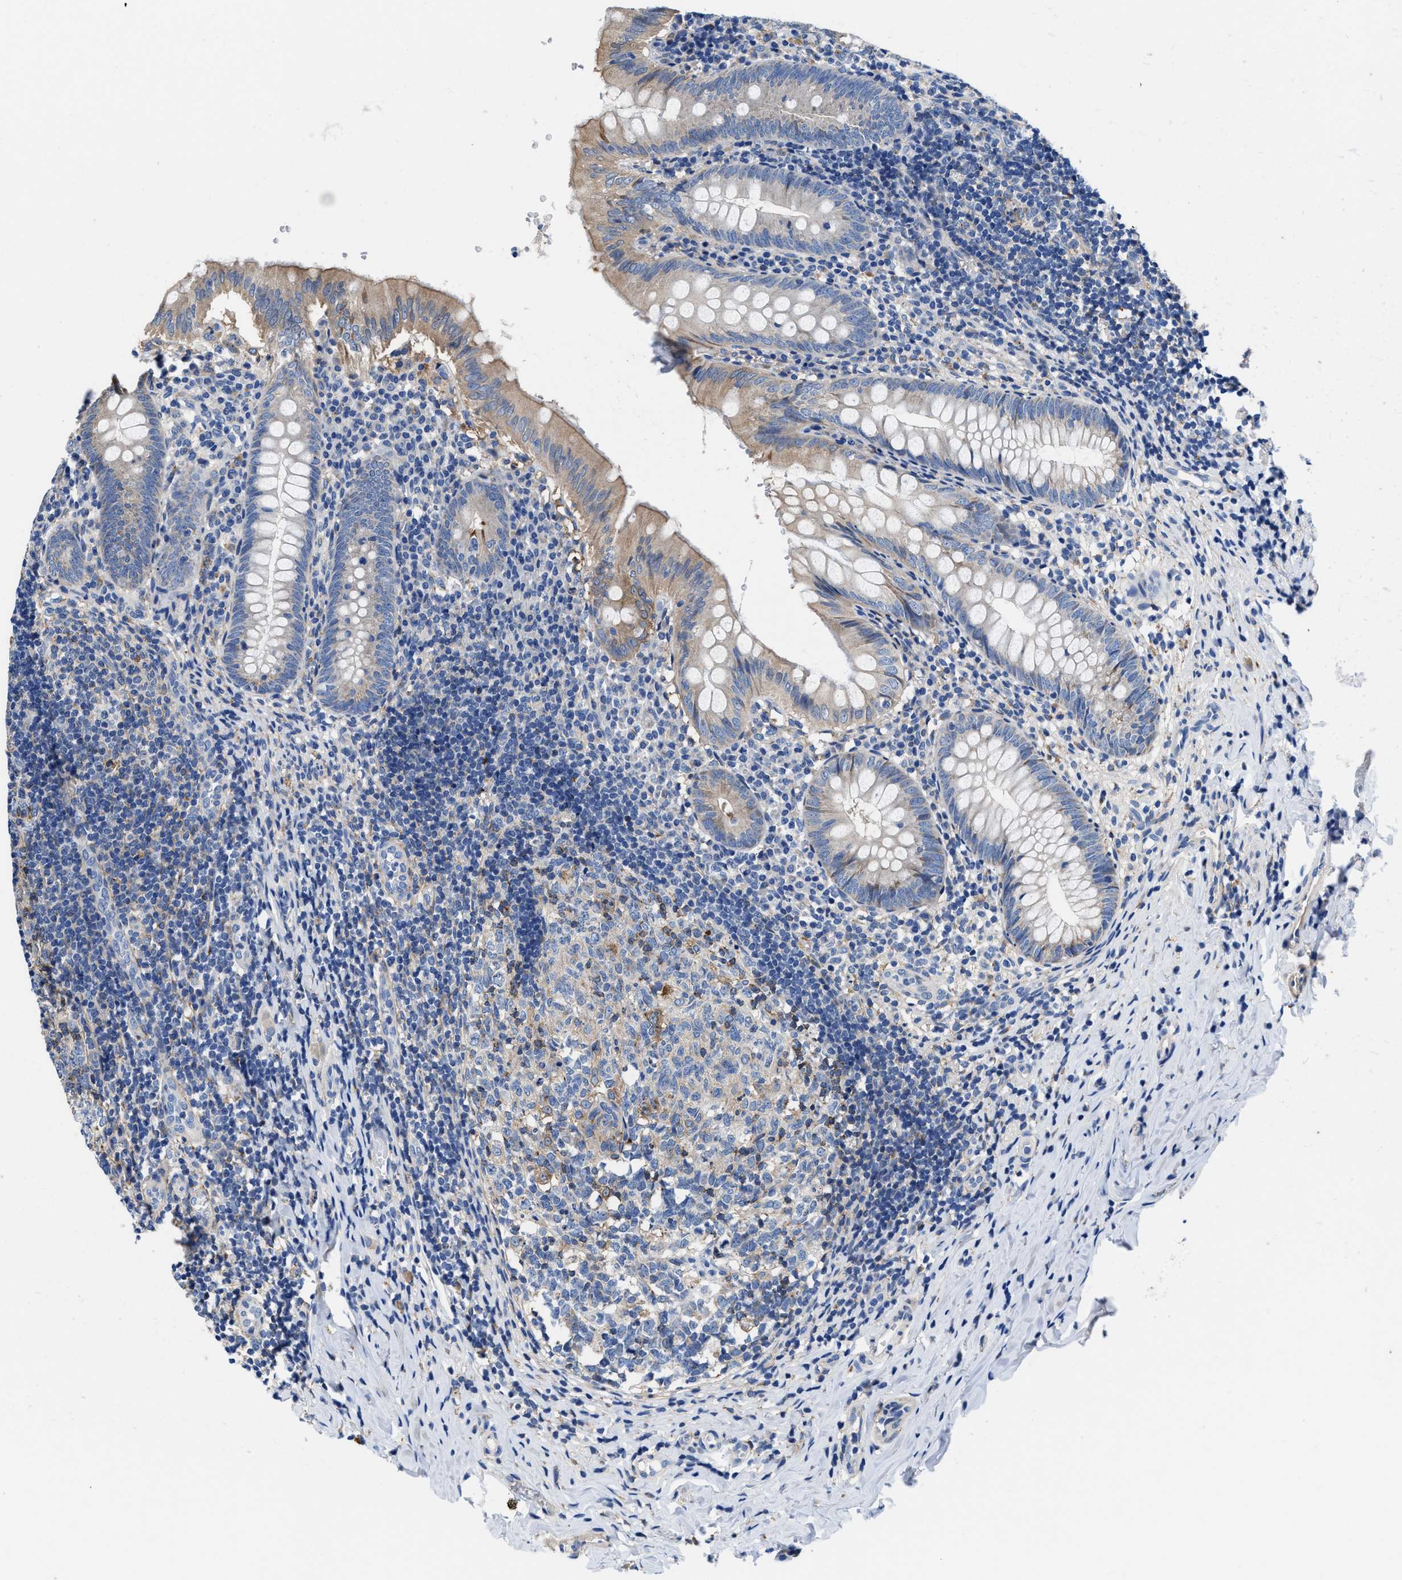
{"staining": {"intensity": "weak", "quantity": "25%-75%", "location": "cytoplasmic/membranous"}, "tissue": "appendix", "cell_type": "Glandular cells", "image_type": "normal", "snomed": [{"axis": "morphology", "description": "Normal tissue, NOS"}, {"axis": "topography", "description": "Appendix"}], "caption": "Protein staining by IHC displays weak cytoplasmic/membranous expression in approximately 25%-75% of glandular cells in unremarkable appendix.", "gene": "TMEM30A", "patient": {"sex": "male", "age": 8}}